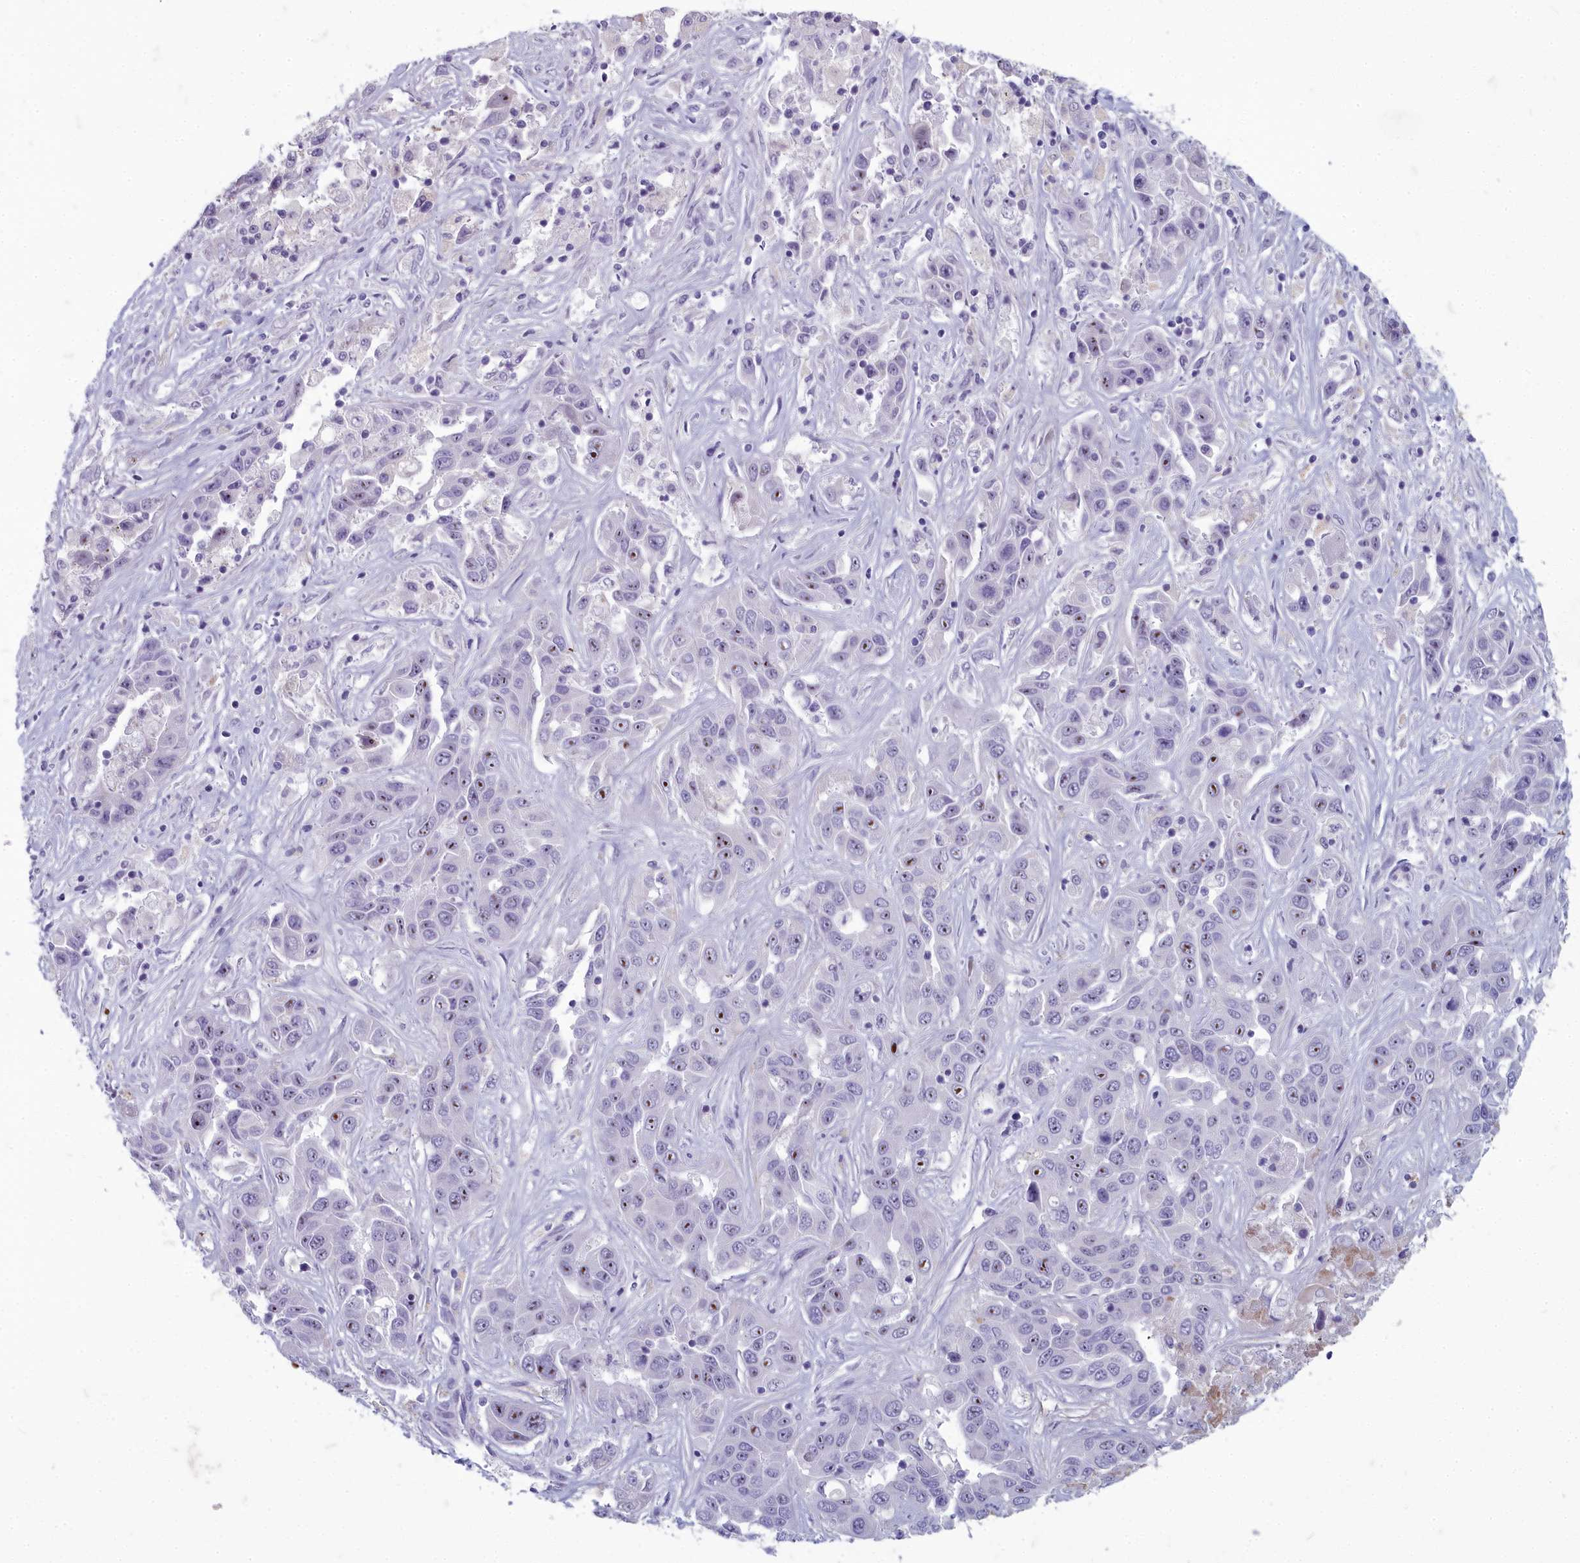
{"staining": {"intensity": "negative", "quantity": "none", "location": "none"}, "tissue": "liver cancer", "cell_type": "Tumor cells", "image_type": "cancer", "snomed": [{"axis": "morphology", "description": "Cholangiocarcinoma"}, {"axis": "topography", "description": "Liver"}], "caption": "Immunohistochemistry histopathology image of liver cancer stained for a protein (brown), which reveals no expression in tumor cells.", "gene": "INSYN2A", "patient": {"sex": "female", "age": 52}}